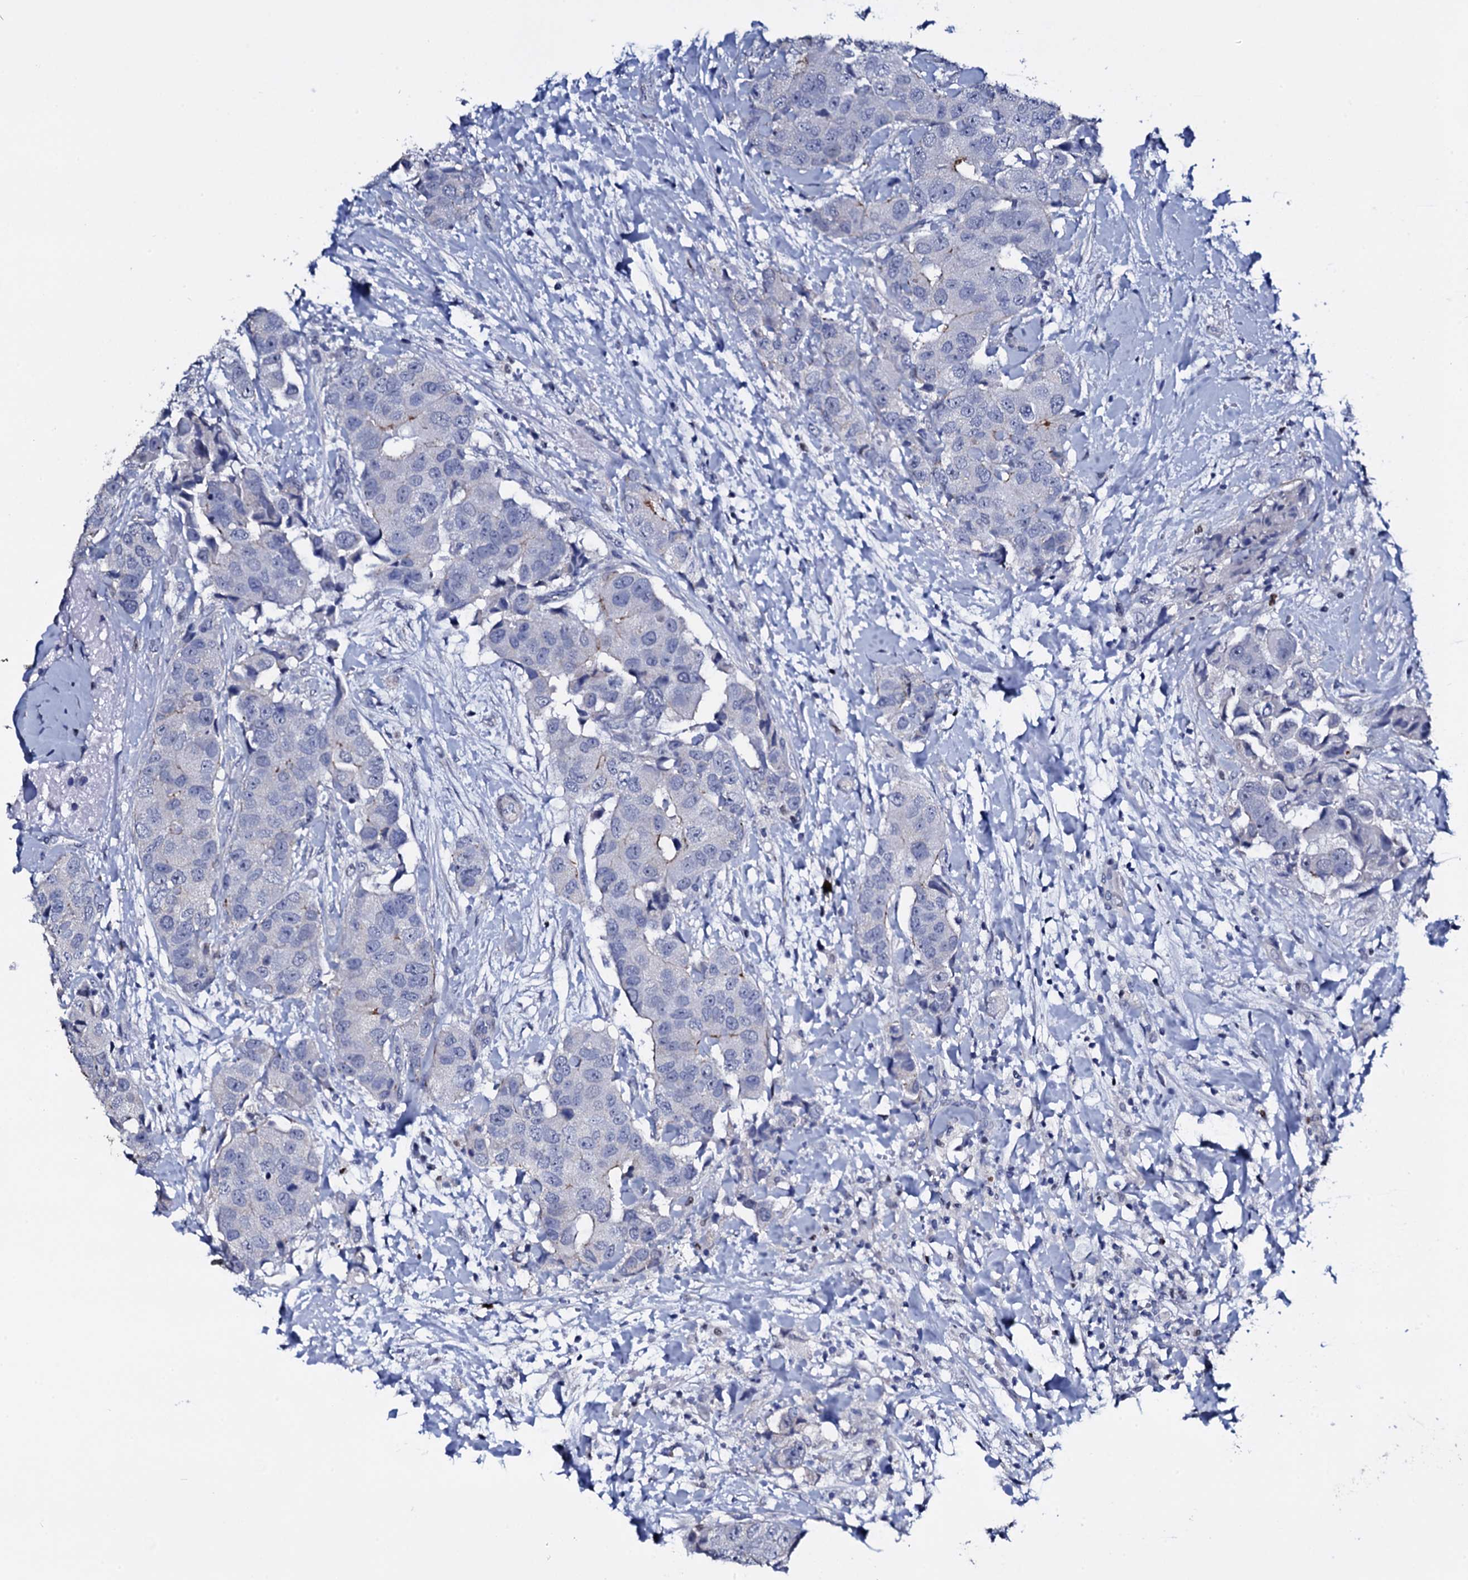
{"staining": {"intensity": "negative", "quantity": "none", "location": "none"}, "tissue": "breast cancer", "cell_type": "Tumor cells", "image_type": "cancer", "snomed": [{"axis": "morphology", "description": "Normal tissue, NOS"}, {"axis": "morphology", "description": "Duct carcinoma"}, {"axis": "topography", "description": "Breast"}], "caption": "Tumor cells show no significant staining in intraductal carcinoma (breast).", "gene": "NPM2", "patient": {"sex": "female", "age": 62}}